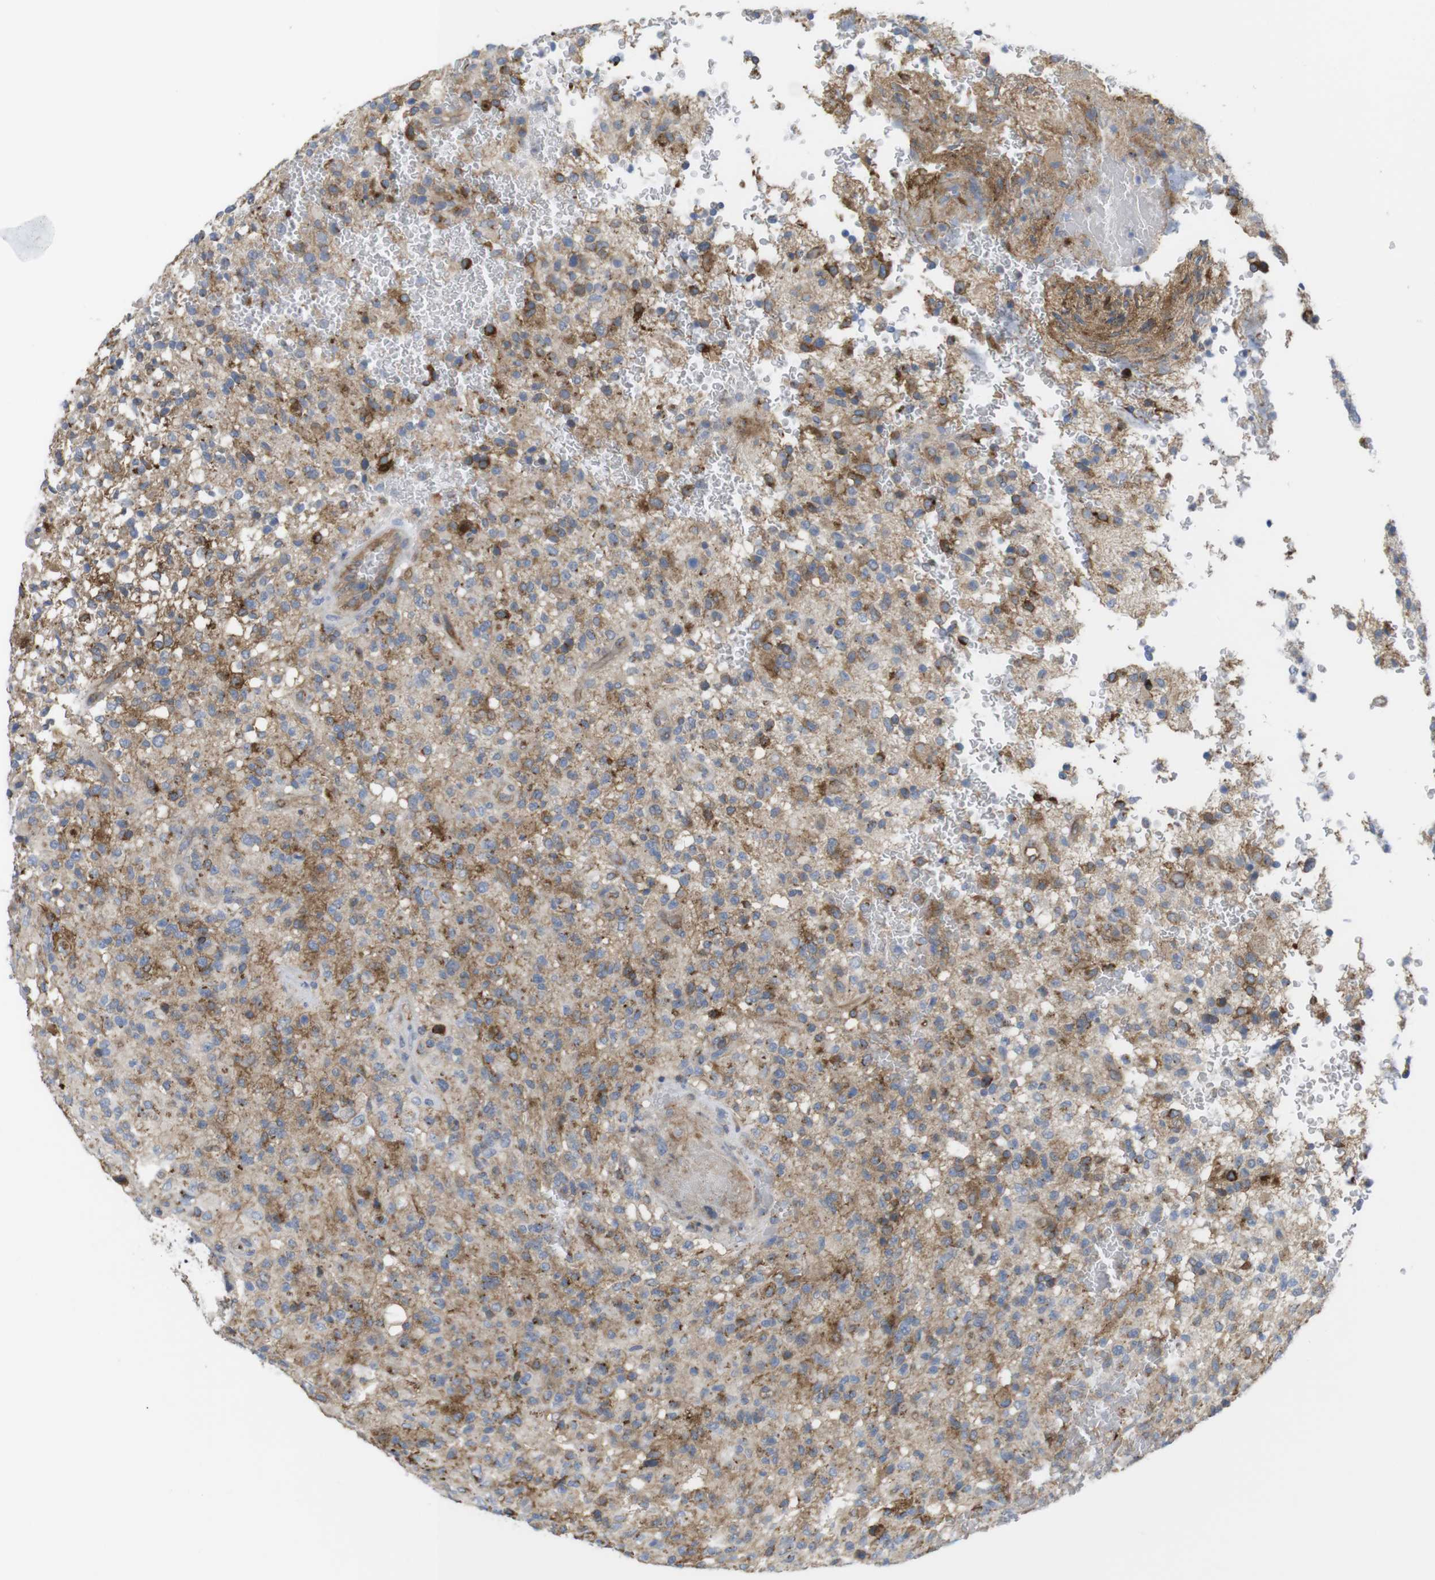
{"staining": {"intensity": "moderate", "quantity": "25%-75%", "location": "cytoplasmic/membranous"}, "tissue": "glioma", "cell_type": "Tumor cells", "image_type": "cancer", "snomed": [{"axis": "morphology", "description": "Glioma, malignant, High grade"}, {"axis": "topography", "description": "Brain"}], "caption": "Immunohistochemistry histopathology image of neoplastic tissue: malignant high-grade glioma stained using IHC exhibits medium levels of moderate protein expression localized specifically in the cytoplasmic/membranous of tumor cells, appearing as a cytoplasmic/membranous brown color.", "gene": "CCR6", "patient": {"sex": "male", "age": 71}}